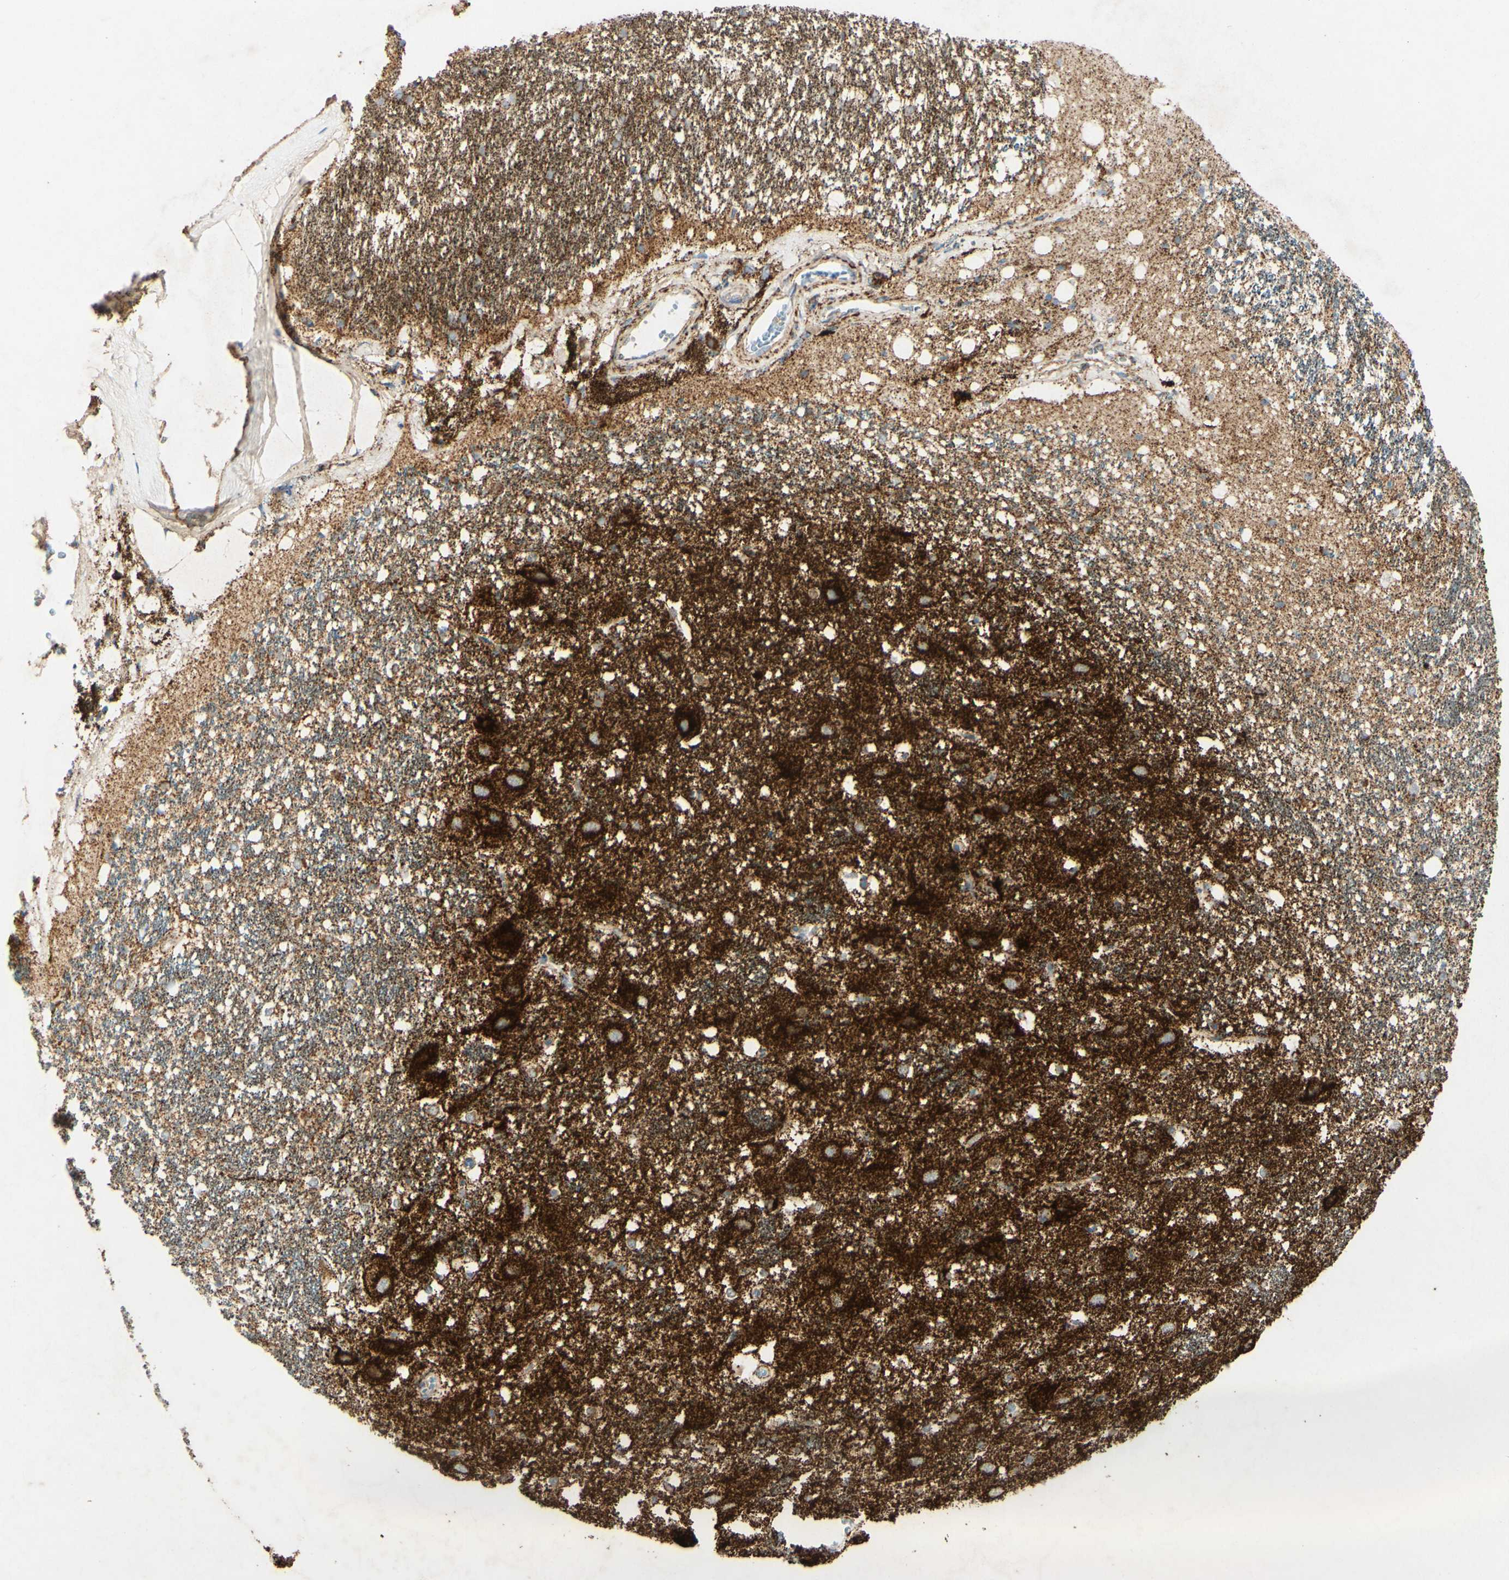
{"staining": {"intensity": "weak", "quantity": "25%-75%", "location": "cytoplasmic/membranous"}, "tissue": "hippocampus", "cell_type": "Glial cells", "image_type": "normal", "snomed": [{"axis": "morphology", "description": "Normal tissue, NOS"}, {"axis": "topography", "description": "Hippocampus"}], "caption": "Human hippocampus stained with a brown dye reveals weak cytoplasmic/membranous positive staining in about 25%-75% of glial cells.", "gene": "OXCT1", "patient": {"sex": "female", "age": 19}}